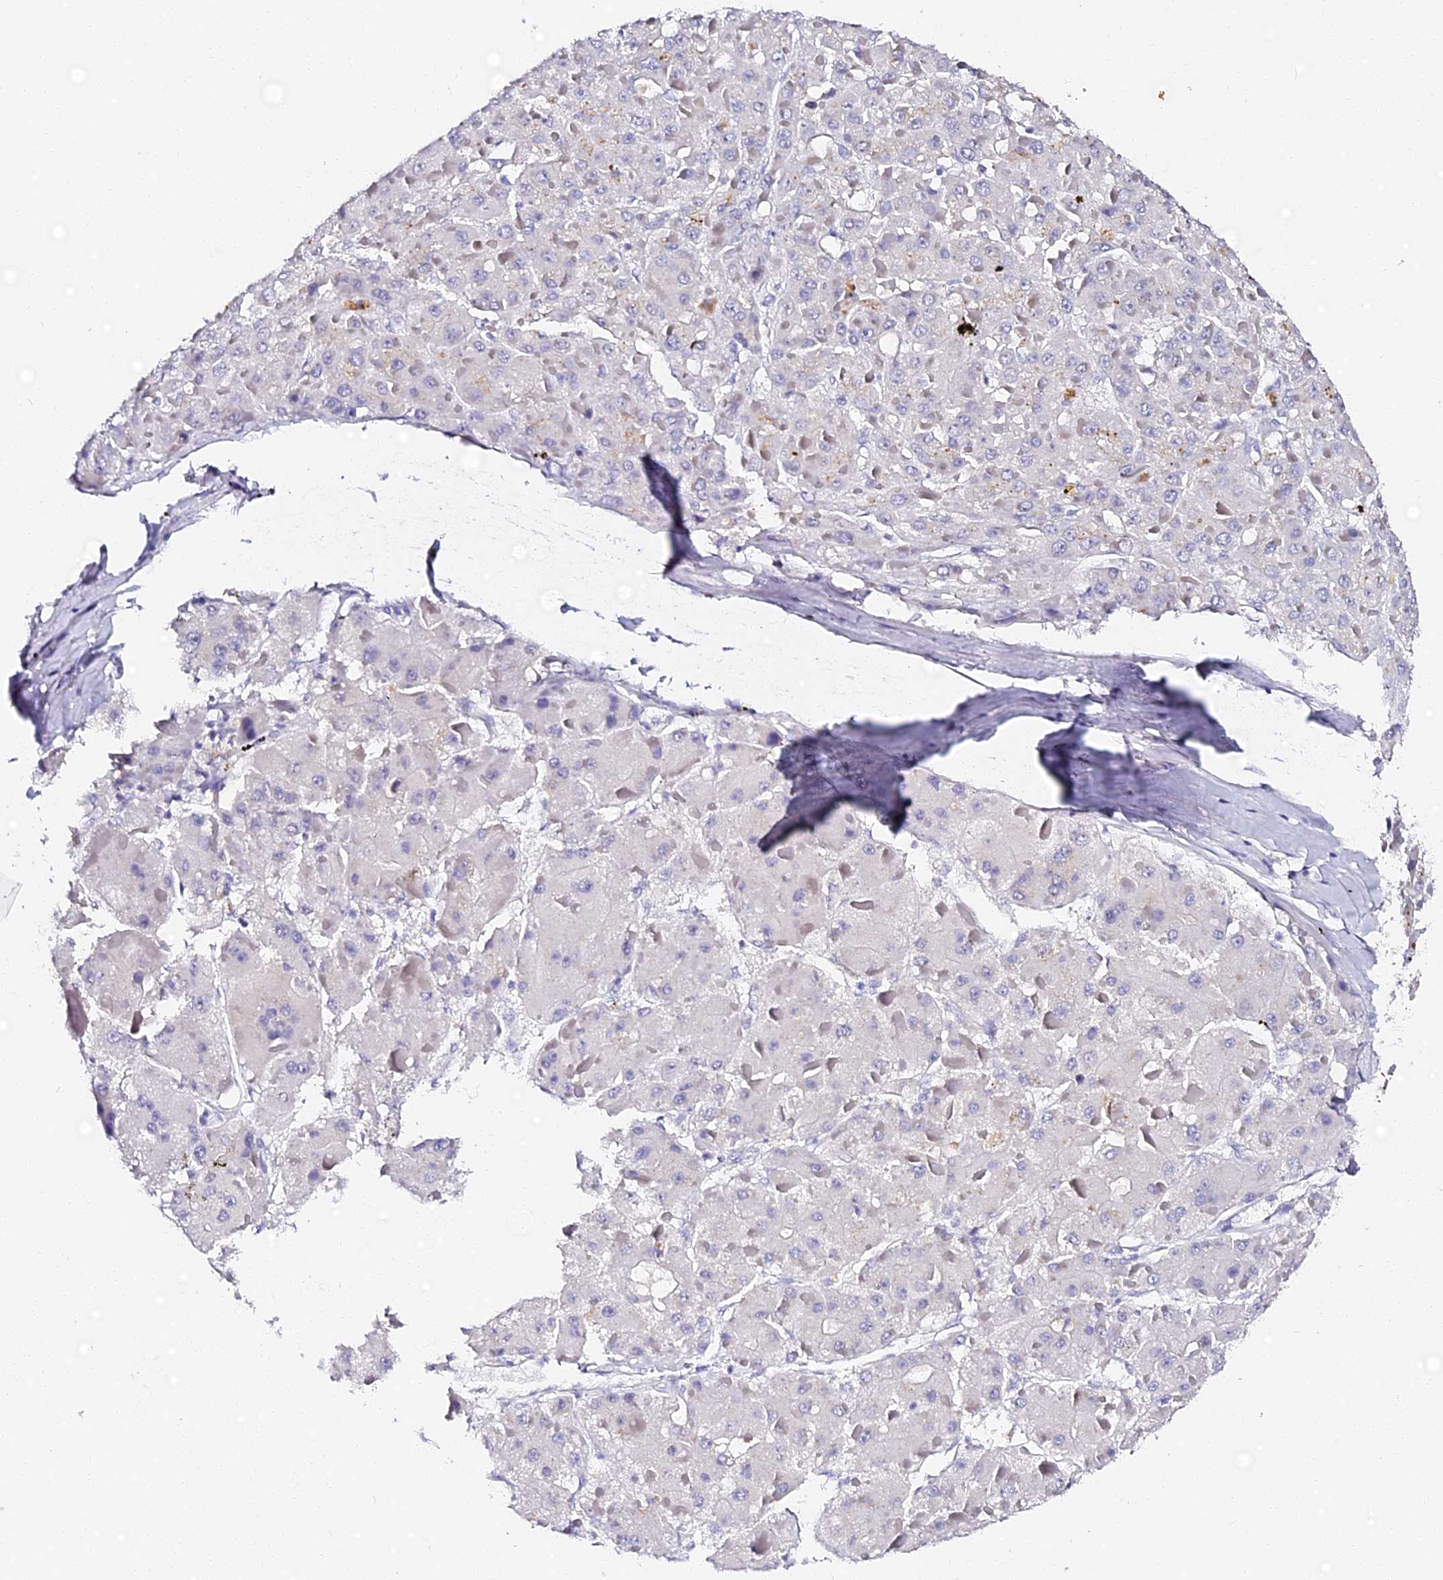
{"staining": {"intensity": "negative", "quantity": "none", "location": "none"}, "tissue": "liver cancer", "cell_type": "Tumor cells", "image_type": "cancer", "snomed": [{"axis": "morphology", "description": "Carcinoma, Hepatocellular, NOS"}, {"axis": "topography", "description": "Liver"}], "caption": "Immunohistochemistry micrograph of human hepatocellular carcinoma (liver) stained for a protein (brown), which shows no expression in tumor cells.", "gene": "VPS33B", "patient": {"sex": "female", "age": 73}}